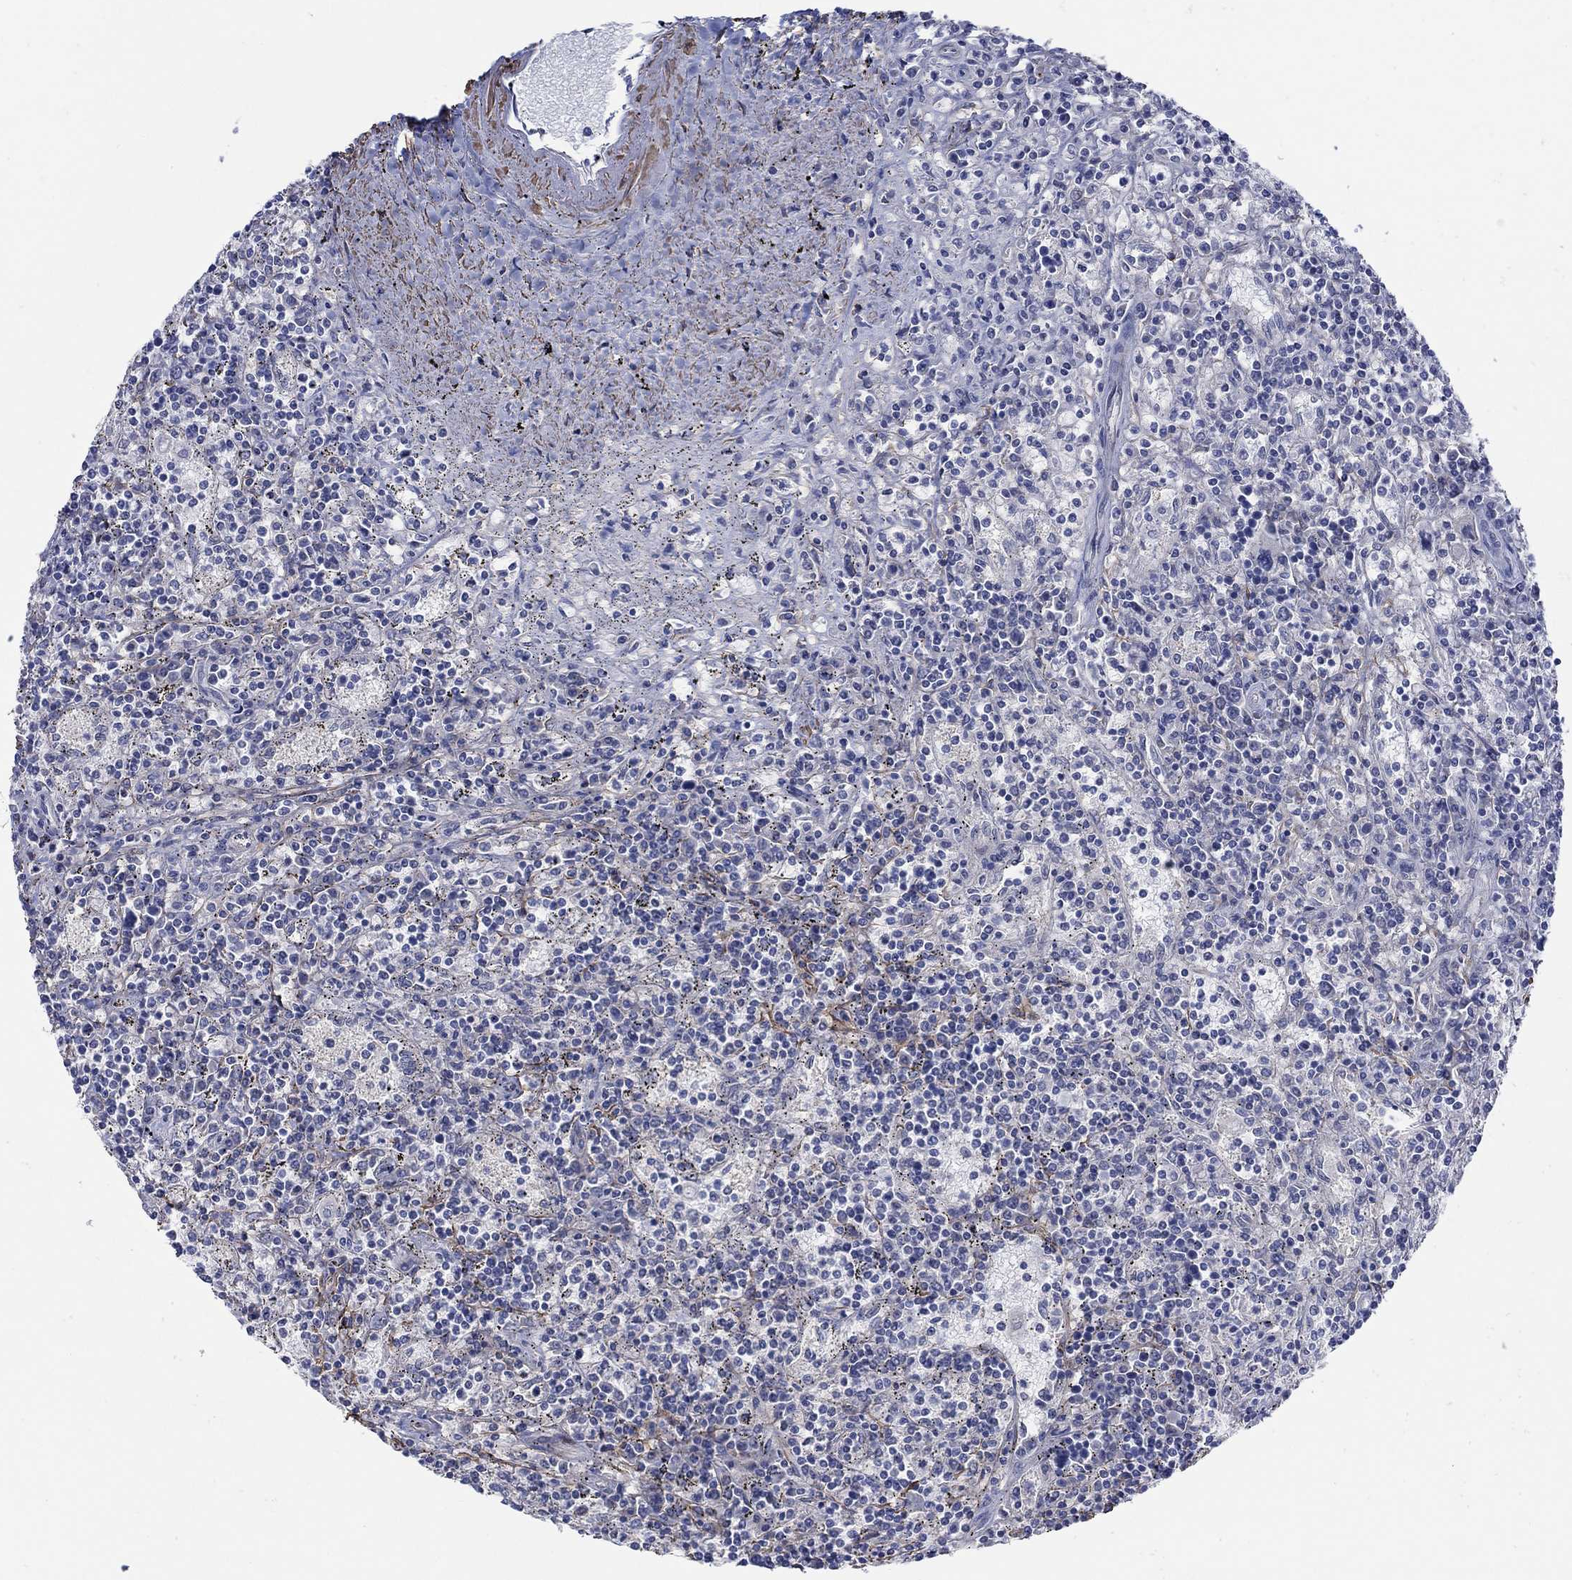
{"staining": {"intensity": "negative", "quantity": "none", "location": "none"}, "tissue": "lymphoma", "cell_type": "Tumor cells", "image_type": "cancer", "snomed": [{"axis": "morphology", "description": "Malignant lymphoma, non-Hodgkin's type, Low grade"}, {"axis": "topography", "description": "Spleen"}], "caption": "Human low-grade malignant lymphoma, non-Hodgkin's type stained for a protein using IHC exhibits no staining in tumor cells.", "gene": "SCN7A", "patient": {"sex": "male", "age": 62}}